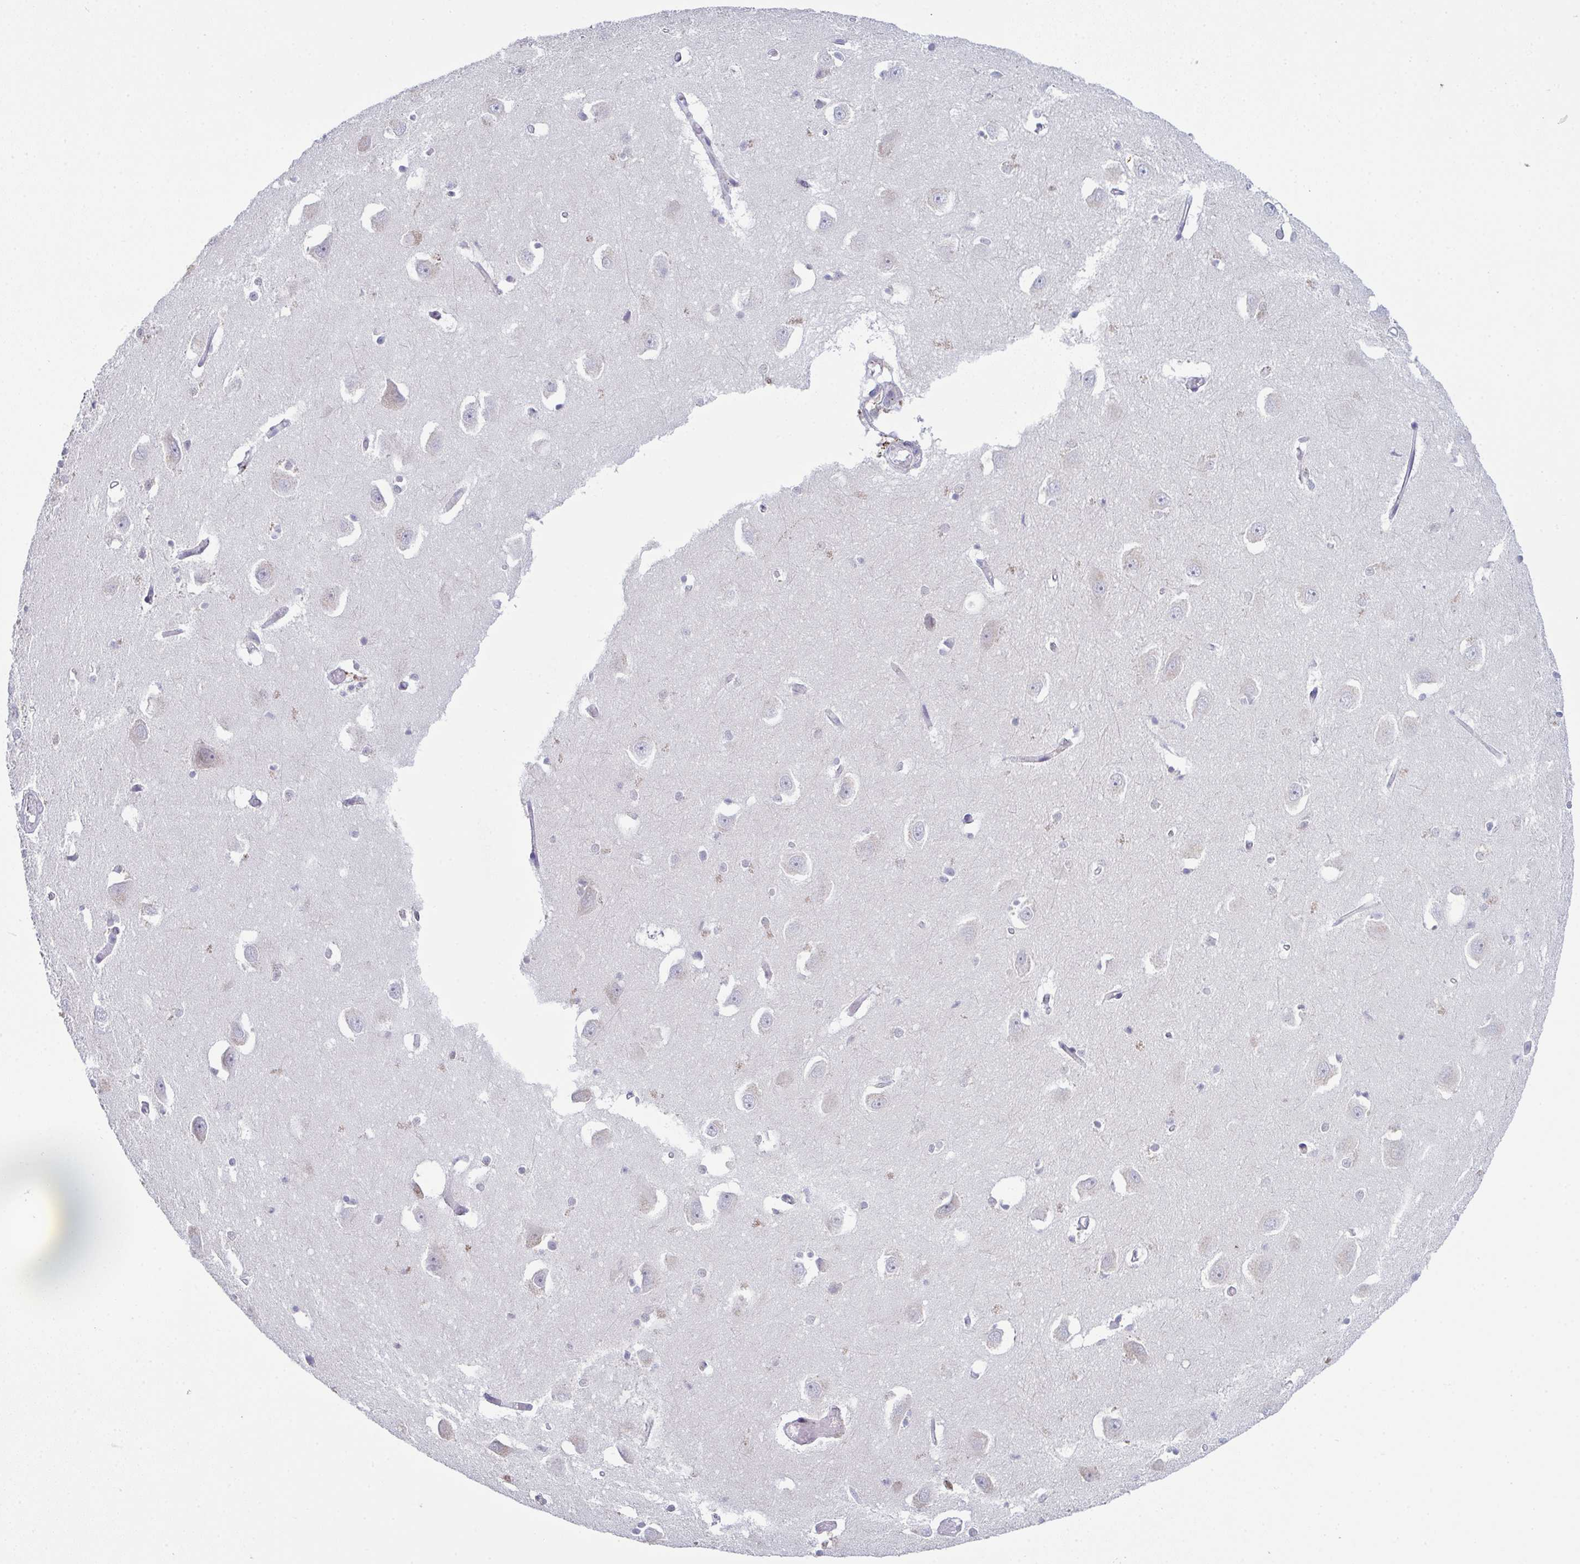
{"staining": {"intensity": "negative", "quantity": "none", "location": "none"}, "tissue": "caudate", "cell_type": "Glial cells", "image_type": "normal", "snomed": [{"axis": "morphology", "description": "Normal tissue, NOS"}, {"axis": "topography", "description": "Lateral ventricle wall"}, {"axis": "topography", "description": "Hippocampus"}], "caption": "There is no significant expression in glial cells of caudate. (Brightfield microscopy of DAB immunohistochemistry at high magnification).", "gene": "ADAM21", "patient": {"sex": "female", "age": 63}}